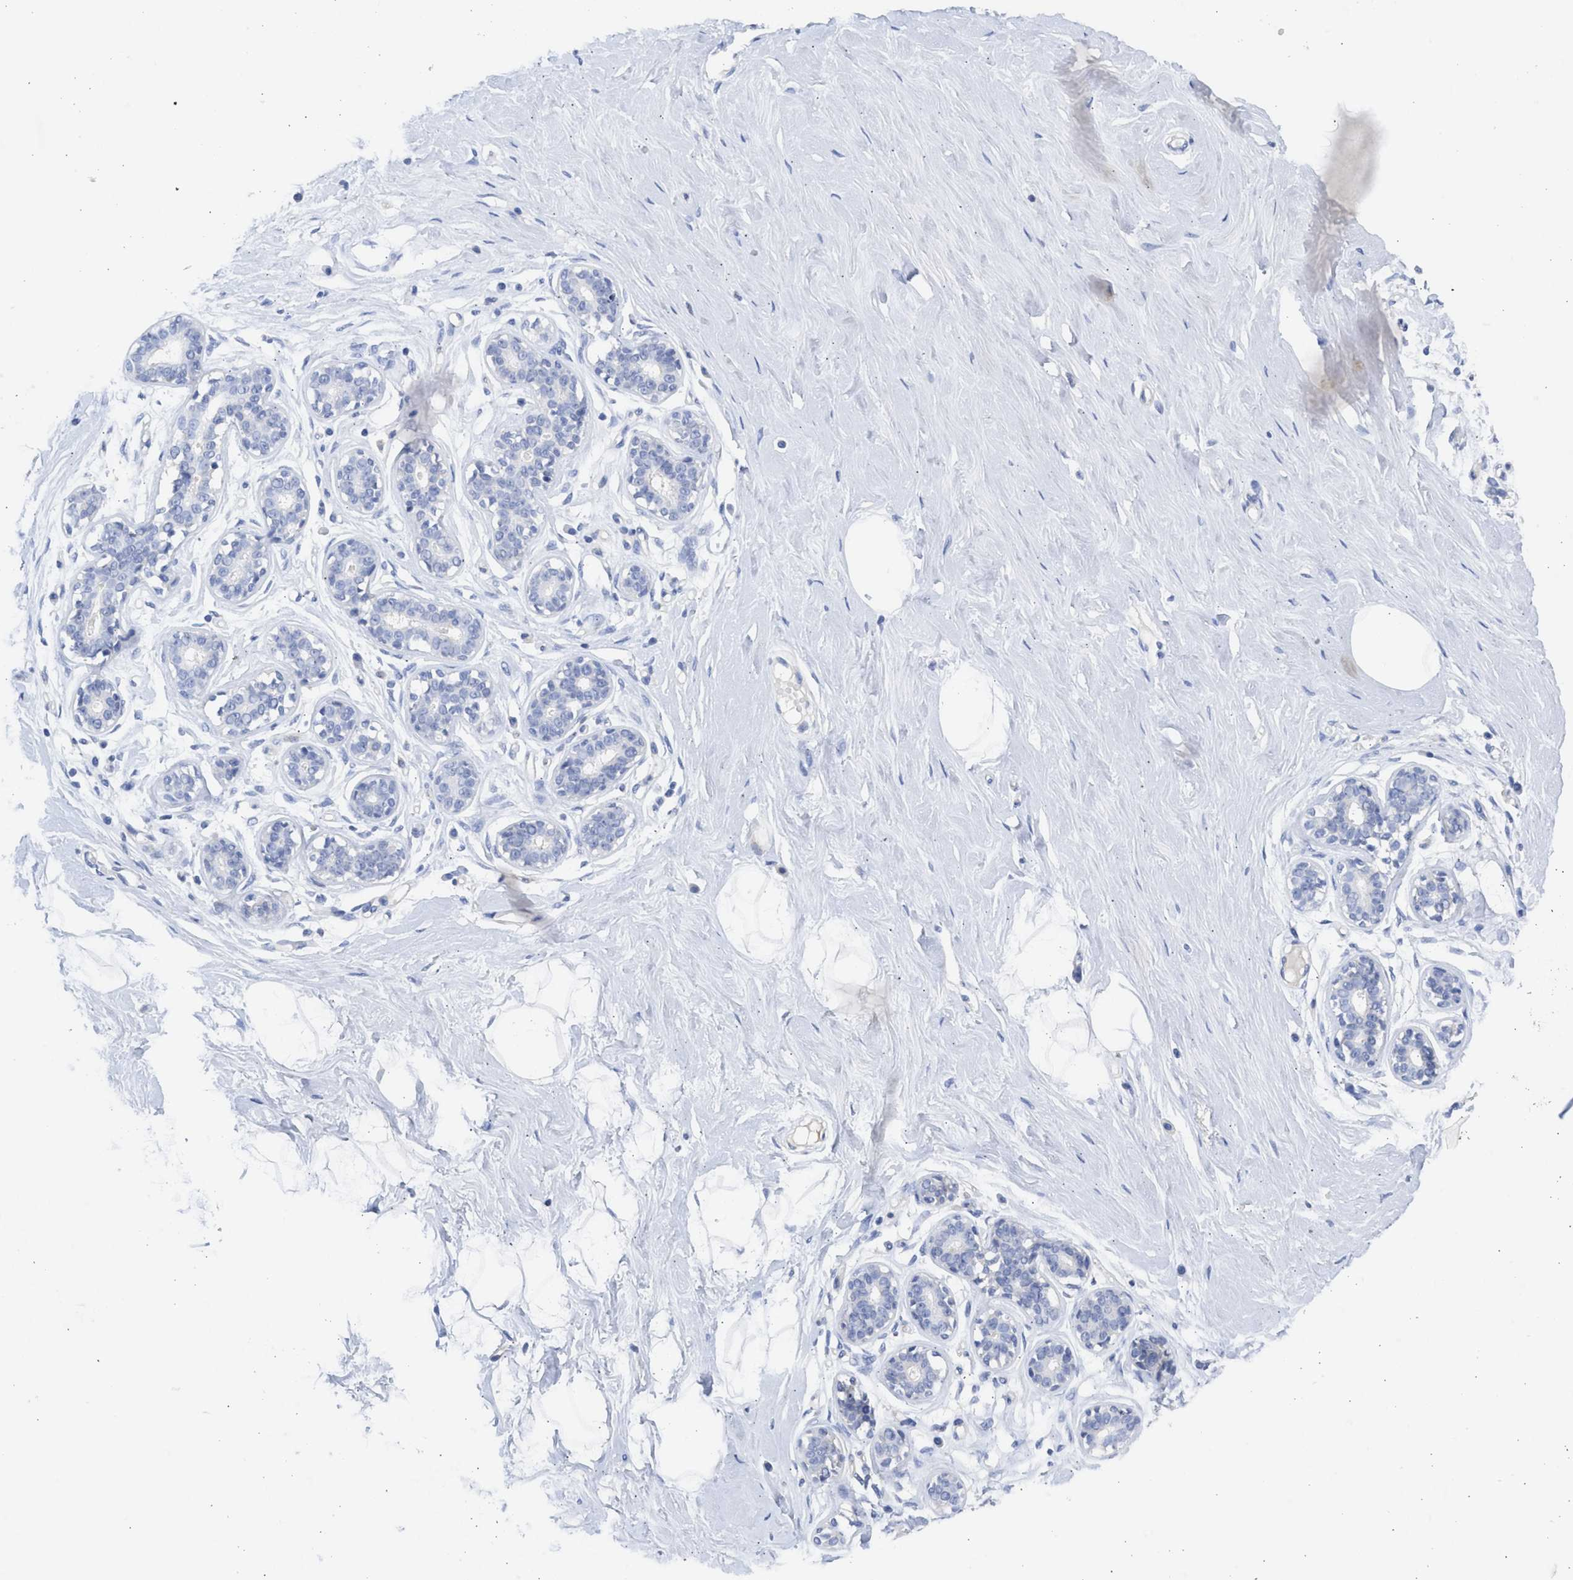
{"staining": {"intensity": "negative", "quantity": "none", "location": "none"}, "tissue": "breast", "cell_type": "Adipocytes", "image_type": "normal", "snomed": [{"axis": "morphology", "description": "Normal tissue, NOS"}, {"axis": "topography", "description": "Breast"}], "caption": "Adipocytes are negative for brown protein staining in unremarkable breast. The staining was performed using DAB (3,3'-diaminobenzidine) to visualize the protein expression in brown, while the nuclei were stained in blue with hematoxylin (Magnification: 20x).", "gene": "SPATA3", "patient": {"sex": "female", "age": 23}}